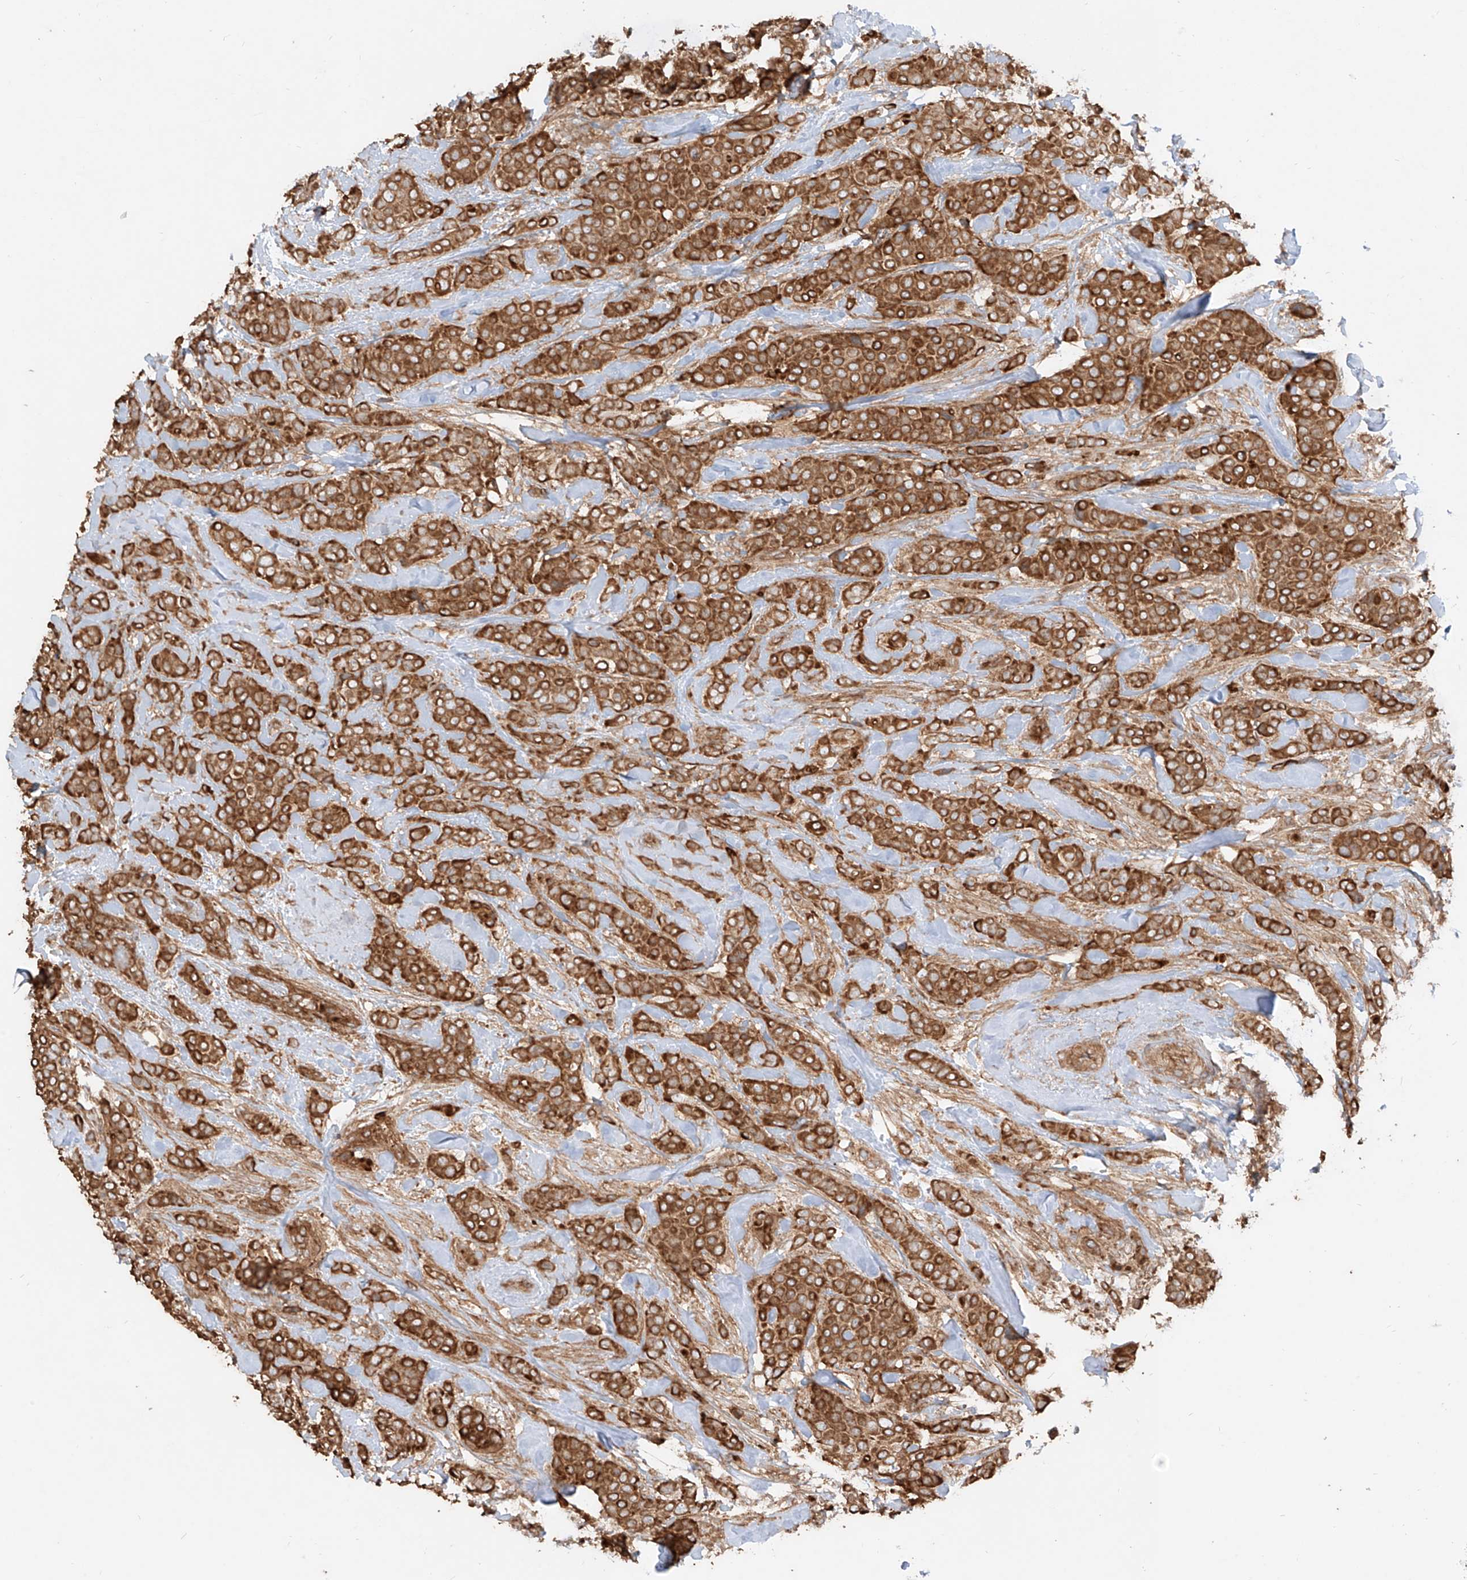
{"staining": {"intensity": "strong", "quantity": ">75%", "location": "cytoplasmic/membranous"}, "tissue": "breast cancer", "cell_type": "Tumor cells", "image_type": "cancer", "snomed": [{"axis": "morphology", "description": "Lobular carcinoma"}, {"axis": "topography", "description": "Breast"}], "caption": "Immunohistochemical staining of human breast cancer (lobular carcinoma) reveals high levels of strong cytoplasmic/membranous staining in approximately >75% of tumor cells. The staining was performed using DAB (3,3'-diaminobenzidine), with brown indicating positive protein expression. Nuclei are stained blue with hematoxylin.", "gene": "CCDC115", "patient": {"sex": "female", "age": 51}}